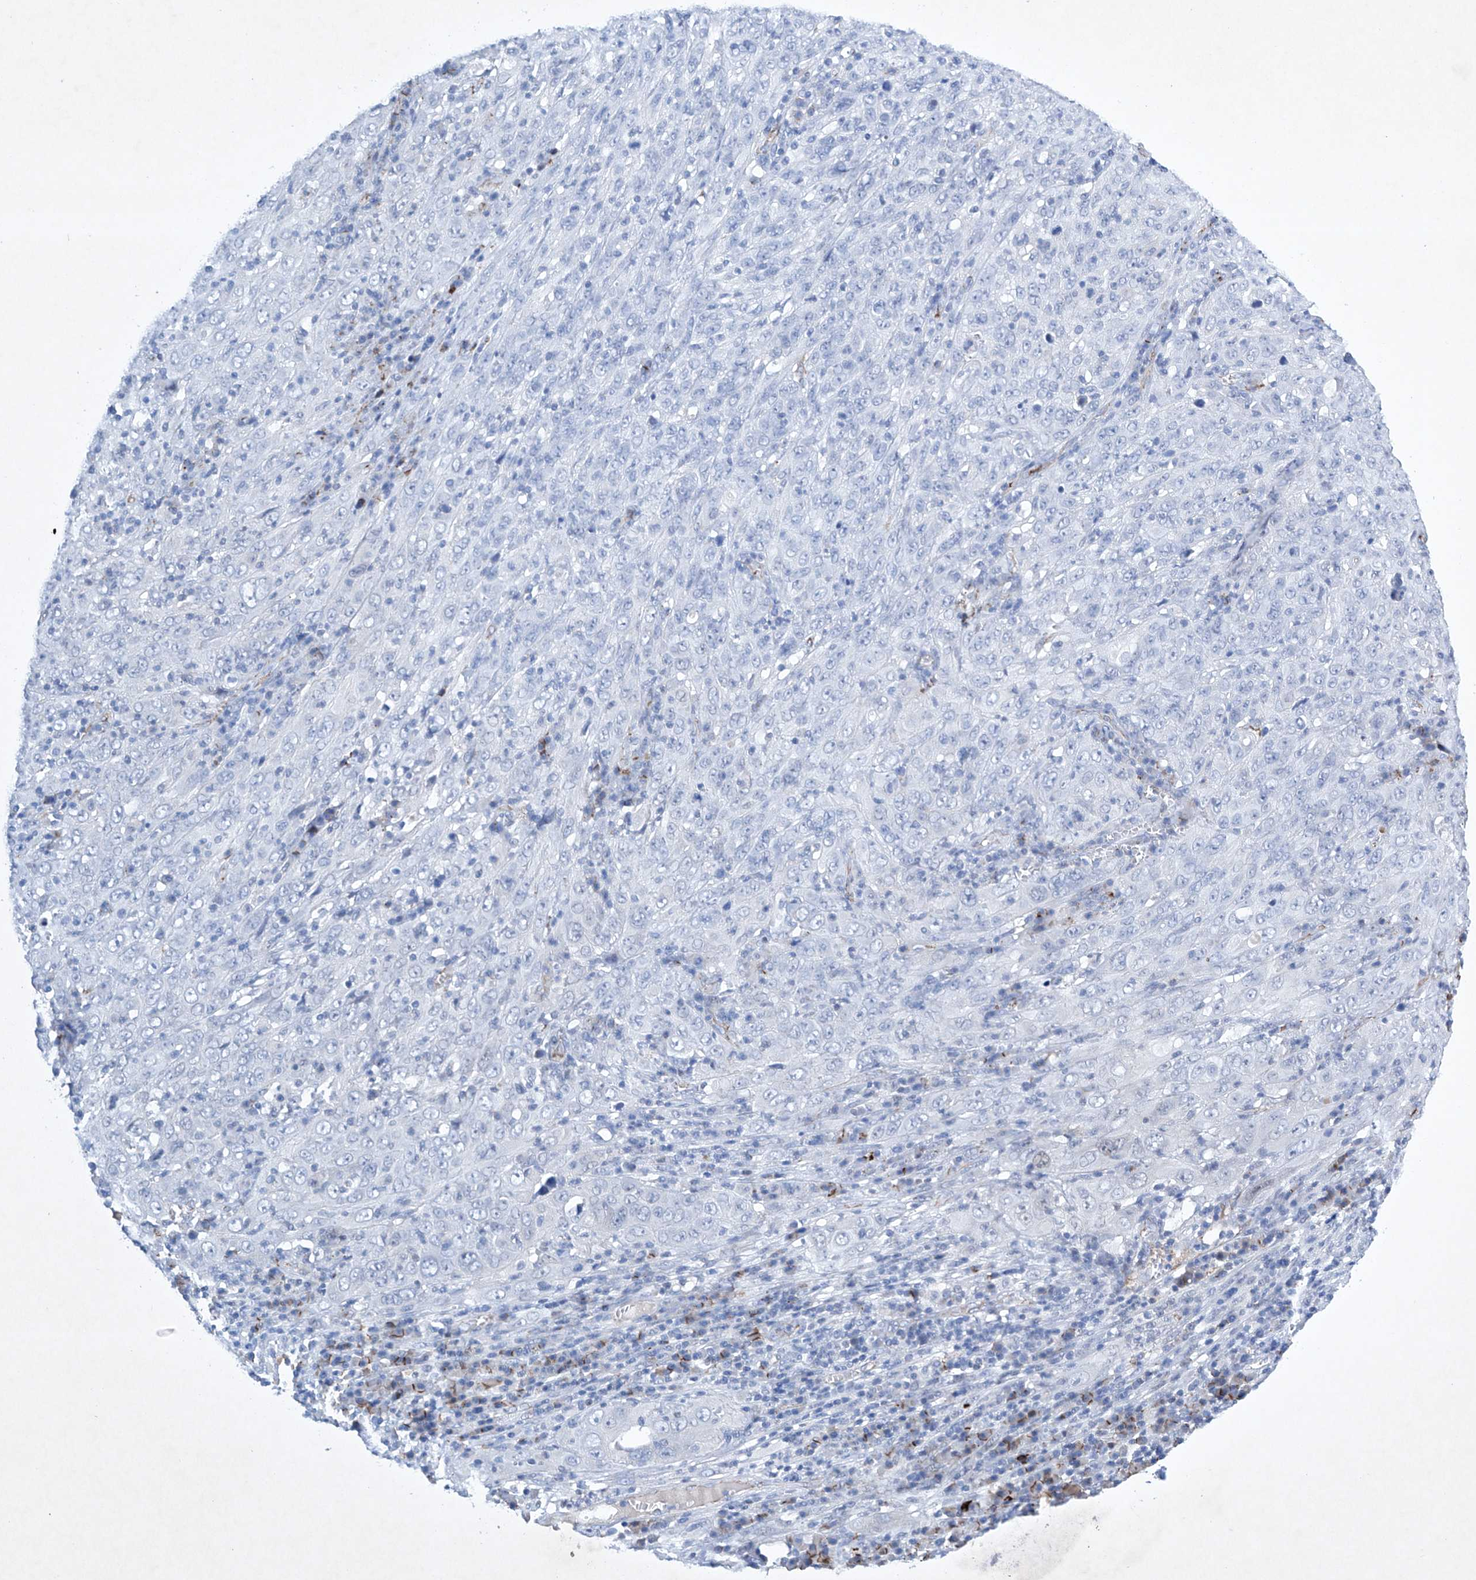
{"staining": {"intensity": "negative", "quantity": "none", "location": "none"}, "tissue": "cervical cancer", "cell_type": "Tumor cells", "image_type": "cancer", "snomed": [{"axis": "morphology", "description": "Squamous cell carcinoma, NOS"}, {"axis": "topography", "description": "Cervix"}], "caption": "Tumor cells are negative for protein expression in human squamous cell carcinoma (cervical).", "gene": "ETV7", "patient": {"sex": "female", "age": 46}}